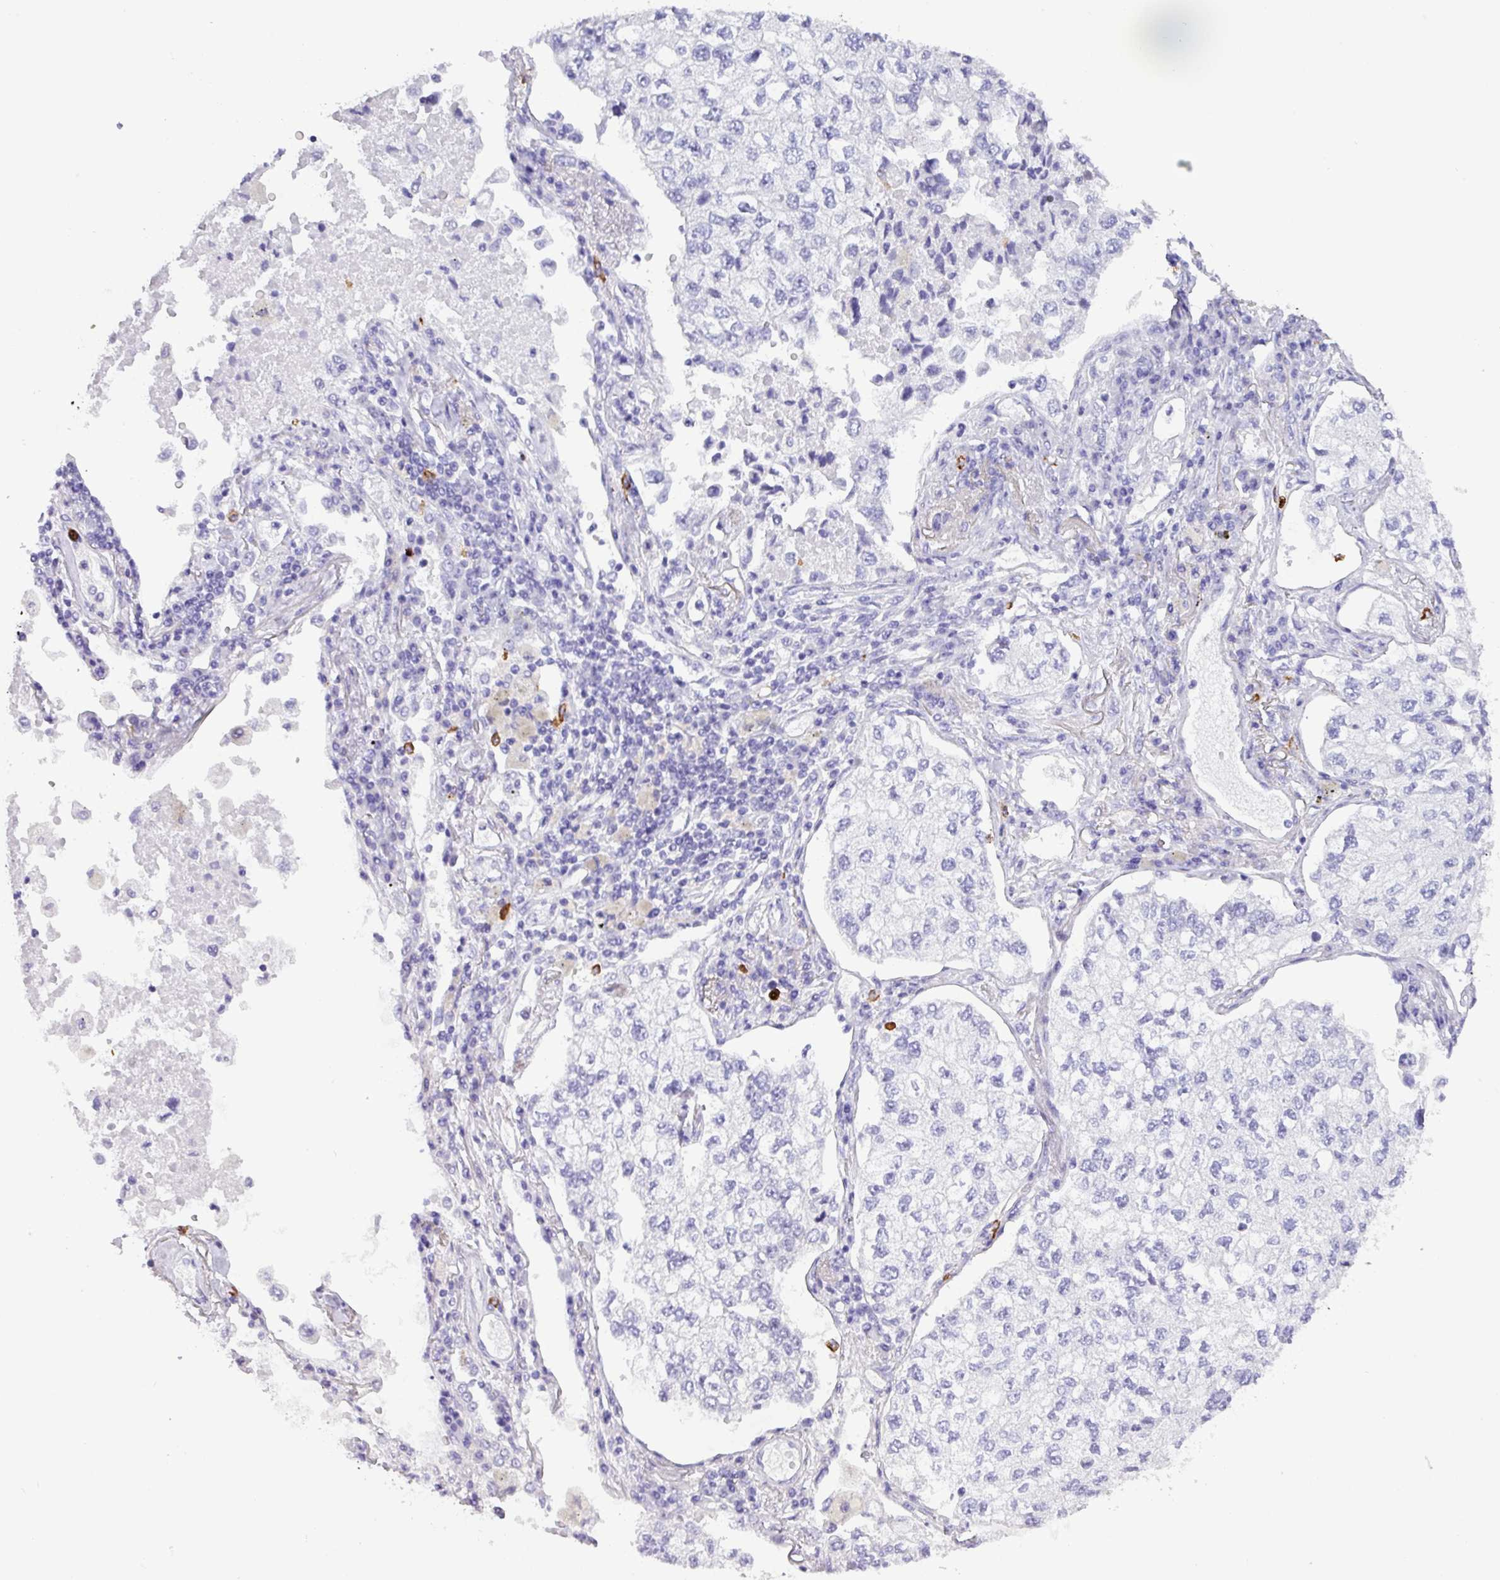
{"staining": {"intensity": "negative", "quantity": "none", "location": "none"}, "tissue": "lung cancer", "cell_type": "Tumor cells", "image_type": "cancer", "snomed": [{"axis": "morphology", "description": "Adenocarcinoma, NOS"}, {"axis": "topography", "description": "Lung"}], "caption": "This is a photomicrograph of IHC staining of lung adenocarcinoma, which shows no expression in tumor cells. (DAB (3,3'-diaminobenzidine) immunohistochemistry (IHC), high magnification).", "gene": "MRM2", "patient": {"sex": "male", "age": 63}}